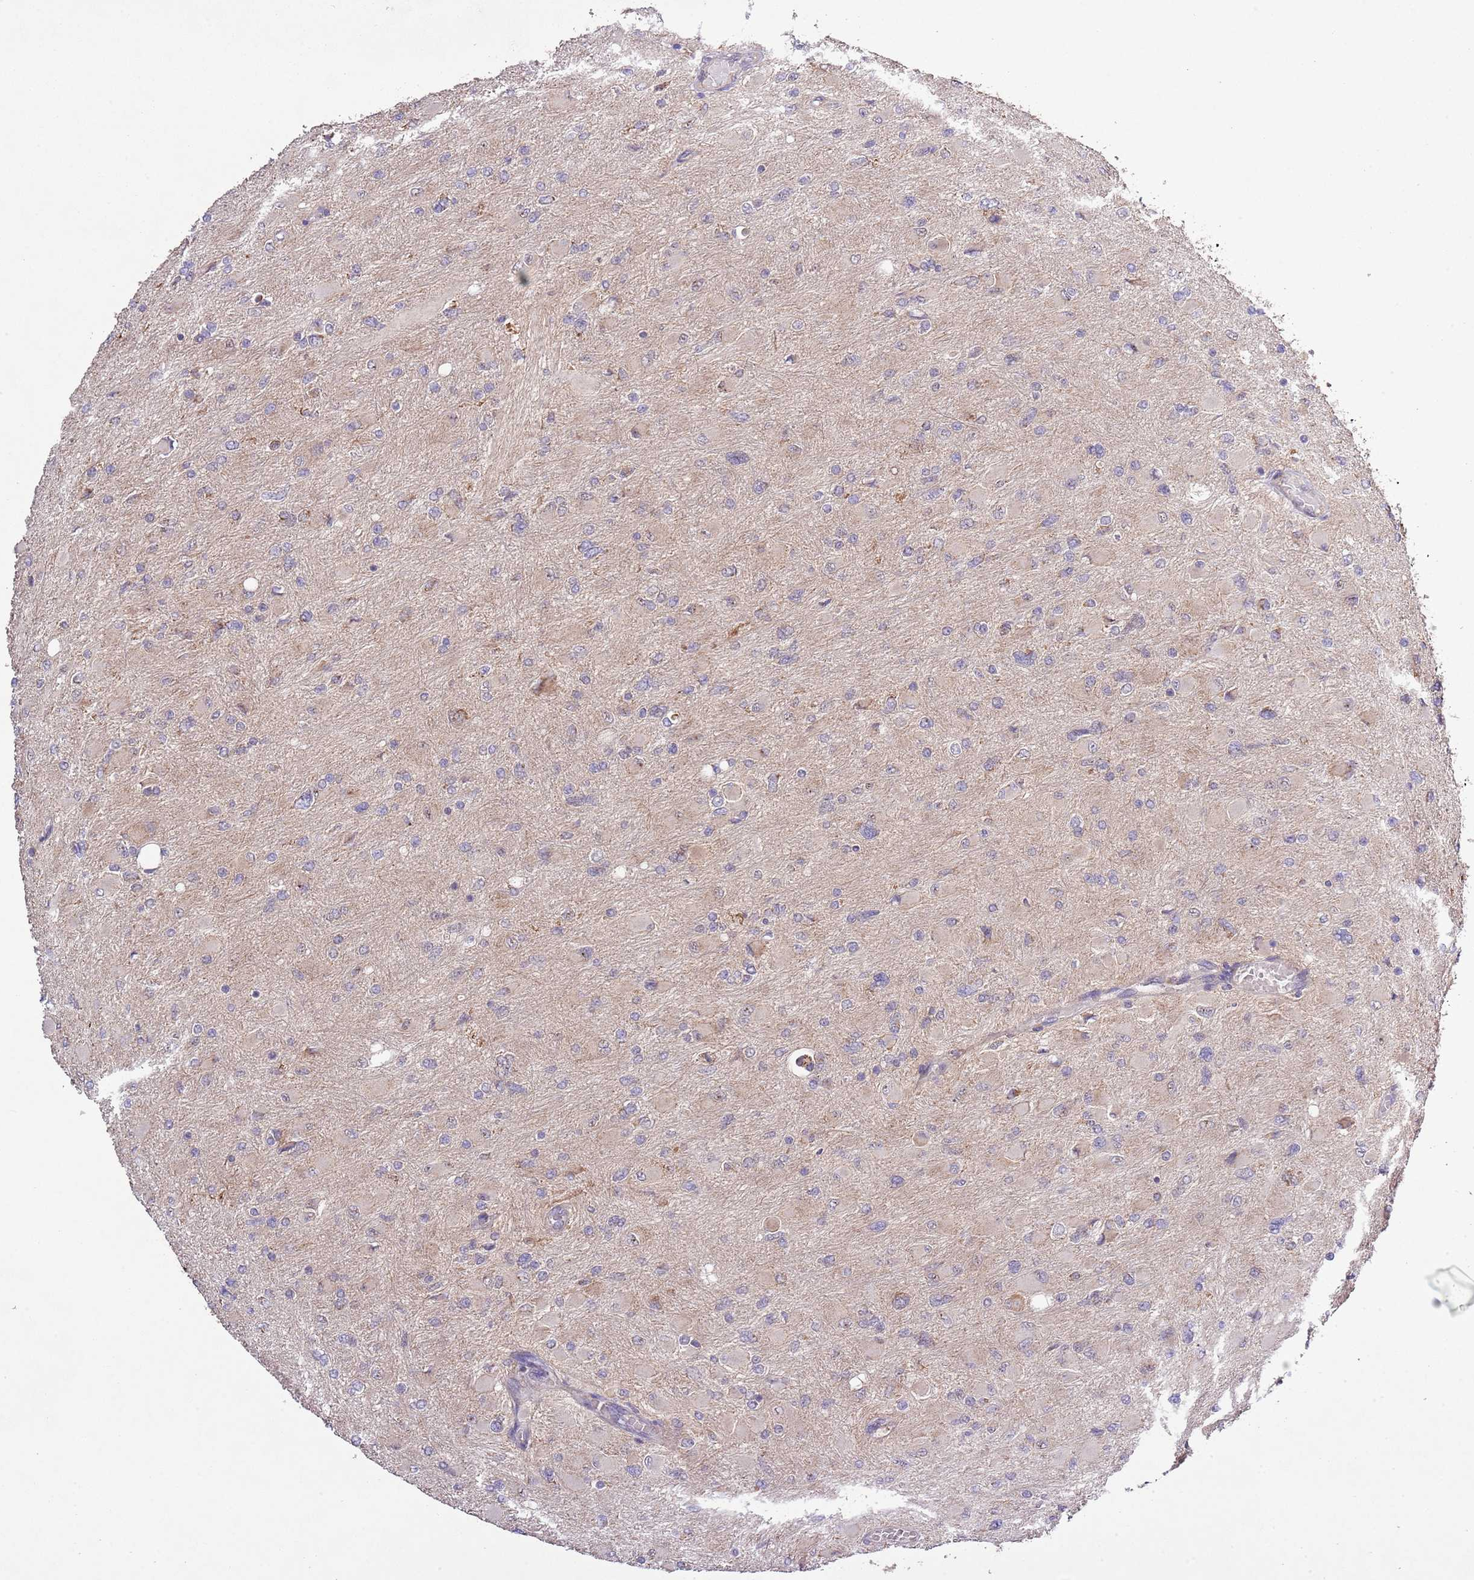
{"staining": {"intensity": "negative", "quantity": "none", "location": "none"}, "tissue": "glioma", "cell_type": "Tumor cells", "image_type": "cancer", "snomed": [{"axis": "morphology", "description": "Glioma, malignant, High grade"}, {"axis": "topography", "description": "Cerebral cortex"}], "caption": "High power microscopy micrograph of an IHC micrograph of glioma, revealing no significant staining in tumor cells.", "gene": "MFNG", "patient": {"sex": "female", "age": 36}}